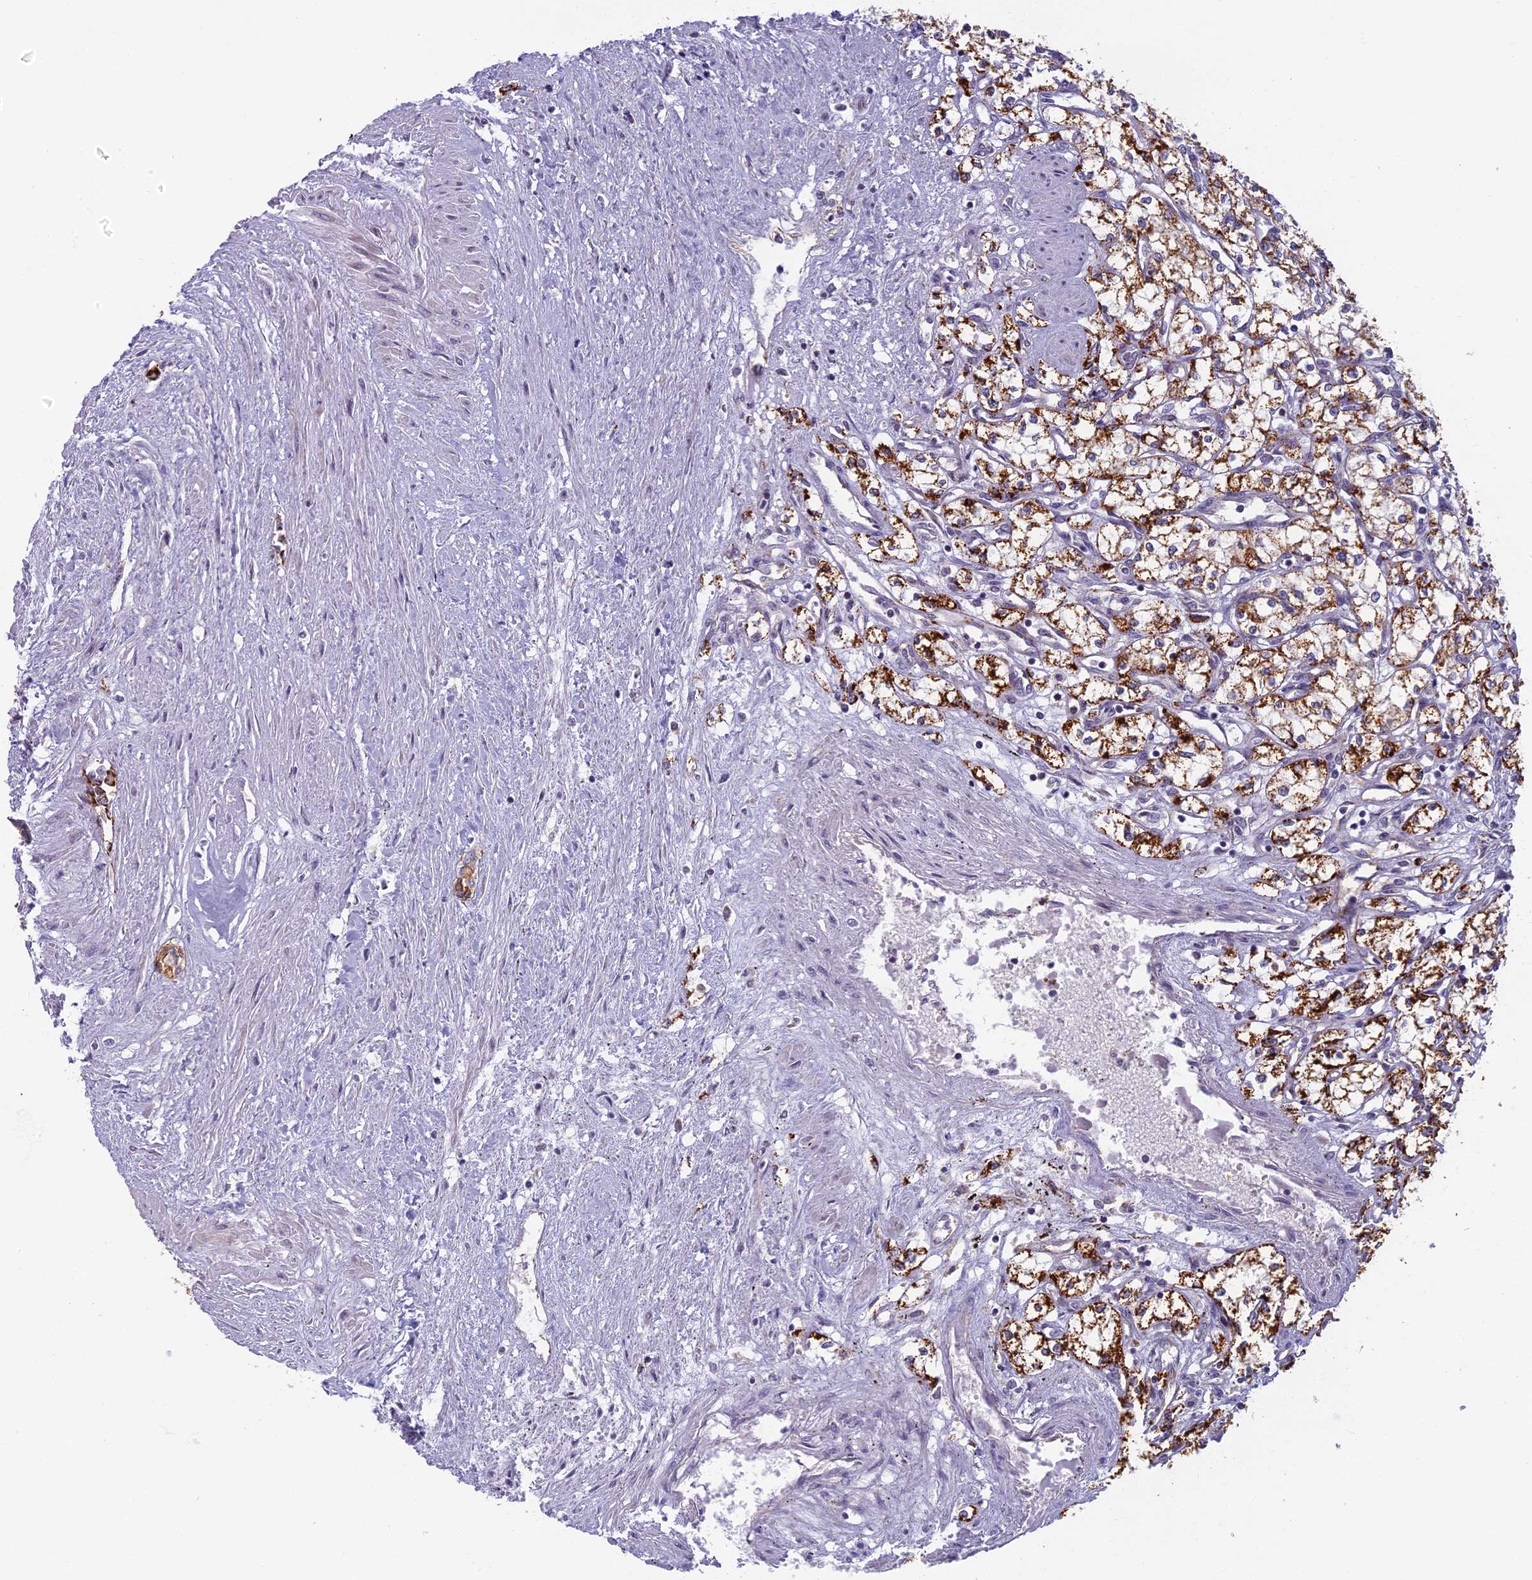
{"staining": {"intensity": "strong", "quantity": ">75%", "location": "cytoplasmic/membranous"}, "tissue": "renal cancer", "cell_type": "Tumor cells", "image_type": "cancer", "snomed": [{"axis": "morphology", "description": "Adenocarcinoma, NOS"}, {"axis": "topography", "description": "Kidney"}], "caption": "Immunohistochemistry (IHC) (DAB (3,3'-diaminobenzidine)) staining of human renal adenocarcinoma exhibits strong cytoplasmic/membranous protein staining in about >75% of tumor cells. The protein of interest is shown in brown color, while the nuclei are stained blue.", "gene": "SEMA7A", "patient": {"sex": "male", "age": 59}}